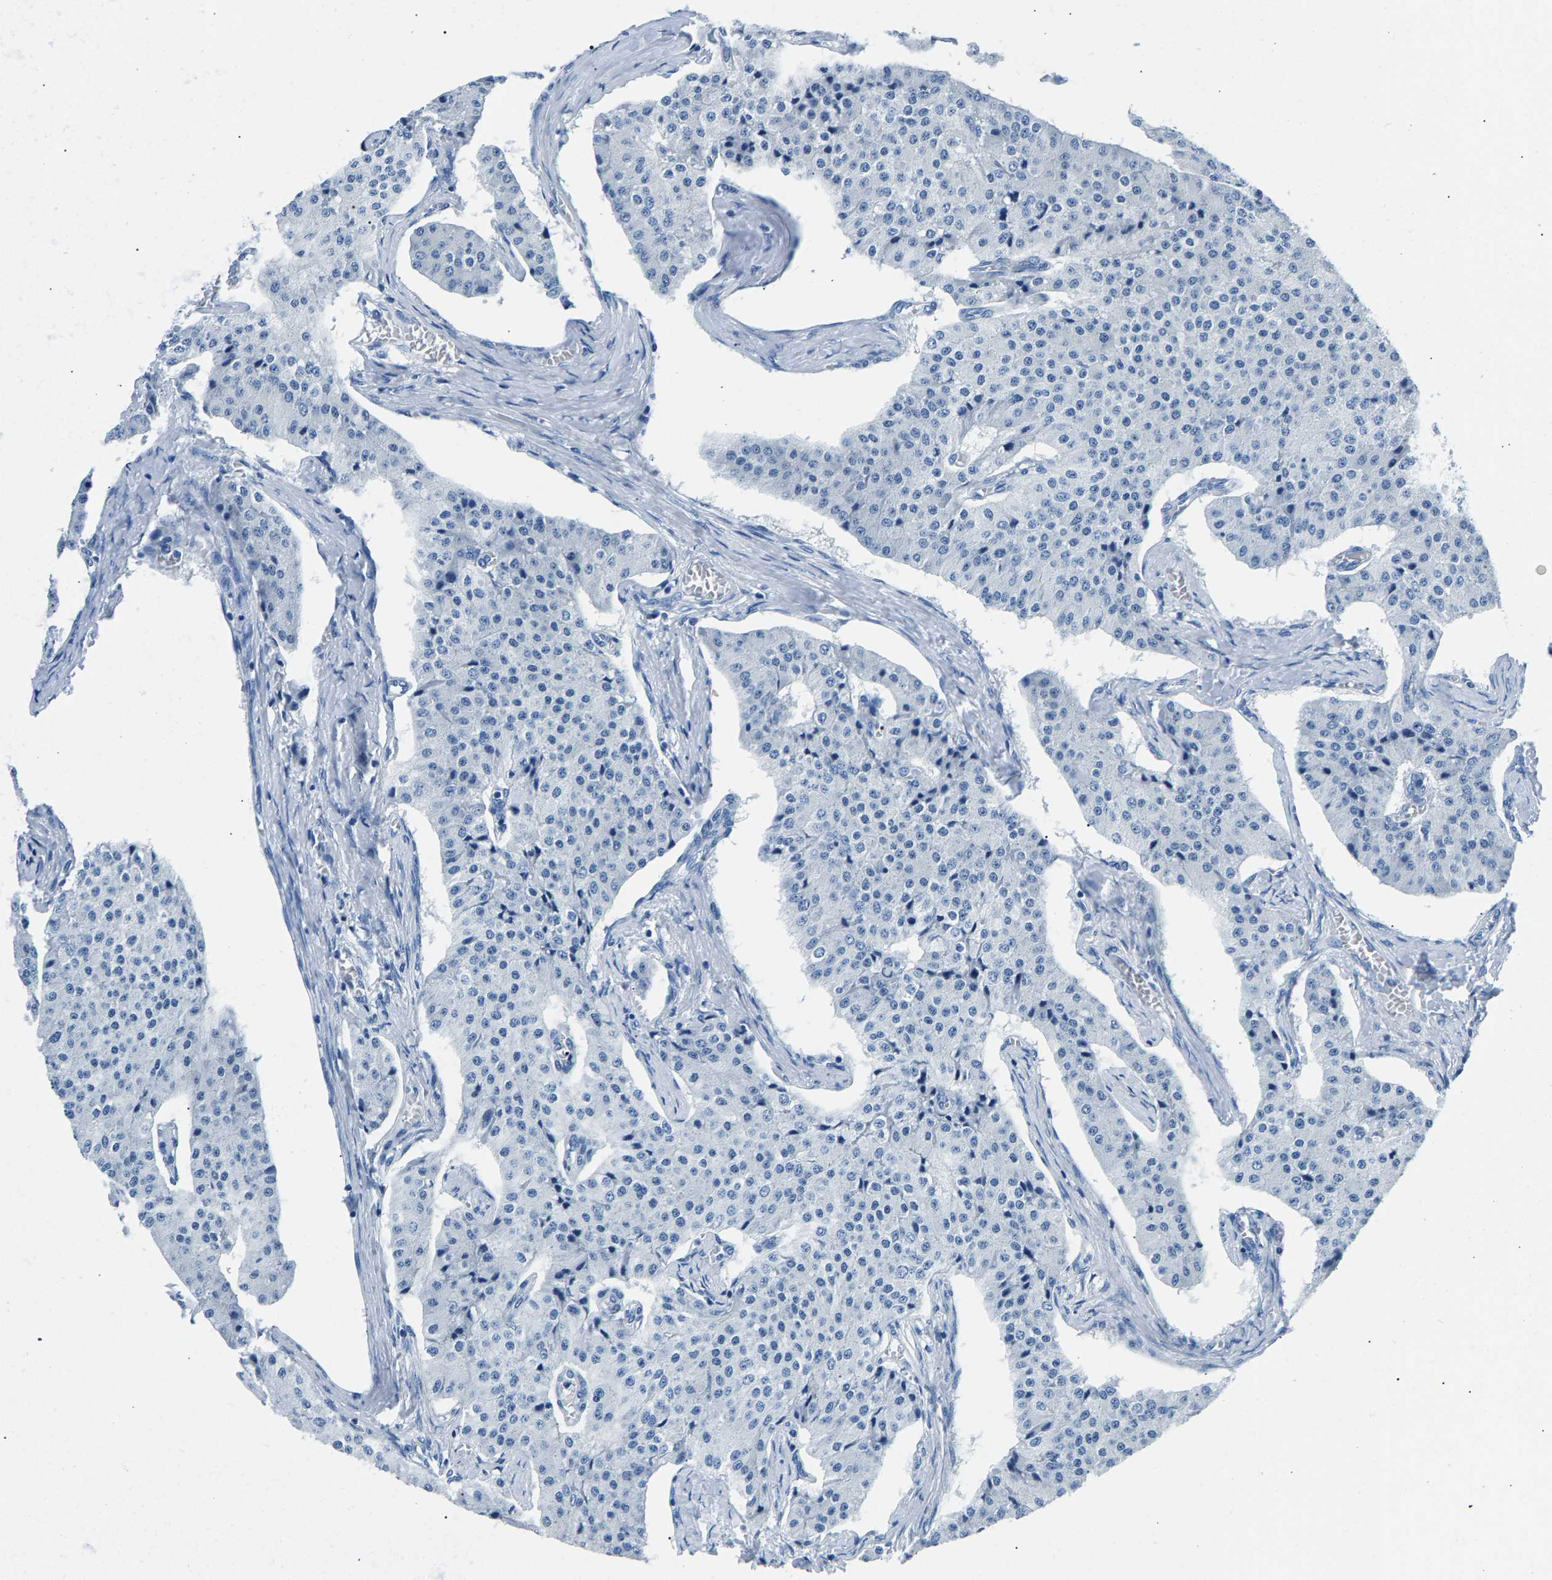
{"staining": {"intensity": "negative", "quantity": "none", "location": "none"}, "tissue": "carcinoid", "cell_type": "Tumor cells", "image_type": "cancer", "snomed": [{"axis": "morphology", "description": "Carcinoid, malignant, NOS"}, {"axis": "topography", "description": "Colon"}], "caption": "Tumor cells show no significant expression in carcinoid (malignant). (Brightfield microscopy of DAB IHC at high magnification).", "gene": "CPS1", "patient": {"sex": "female", "age": 52}}